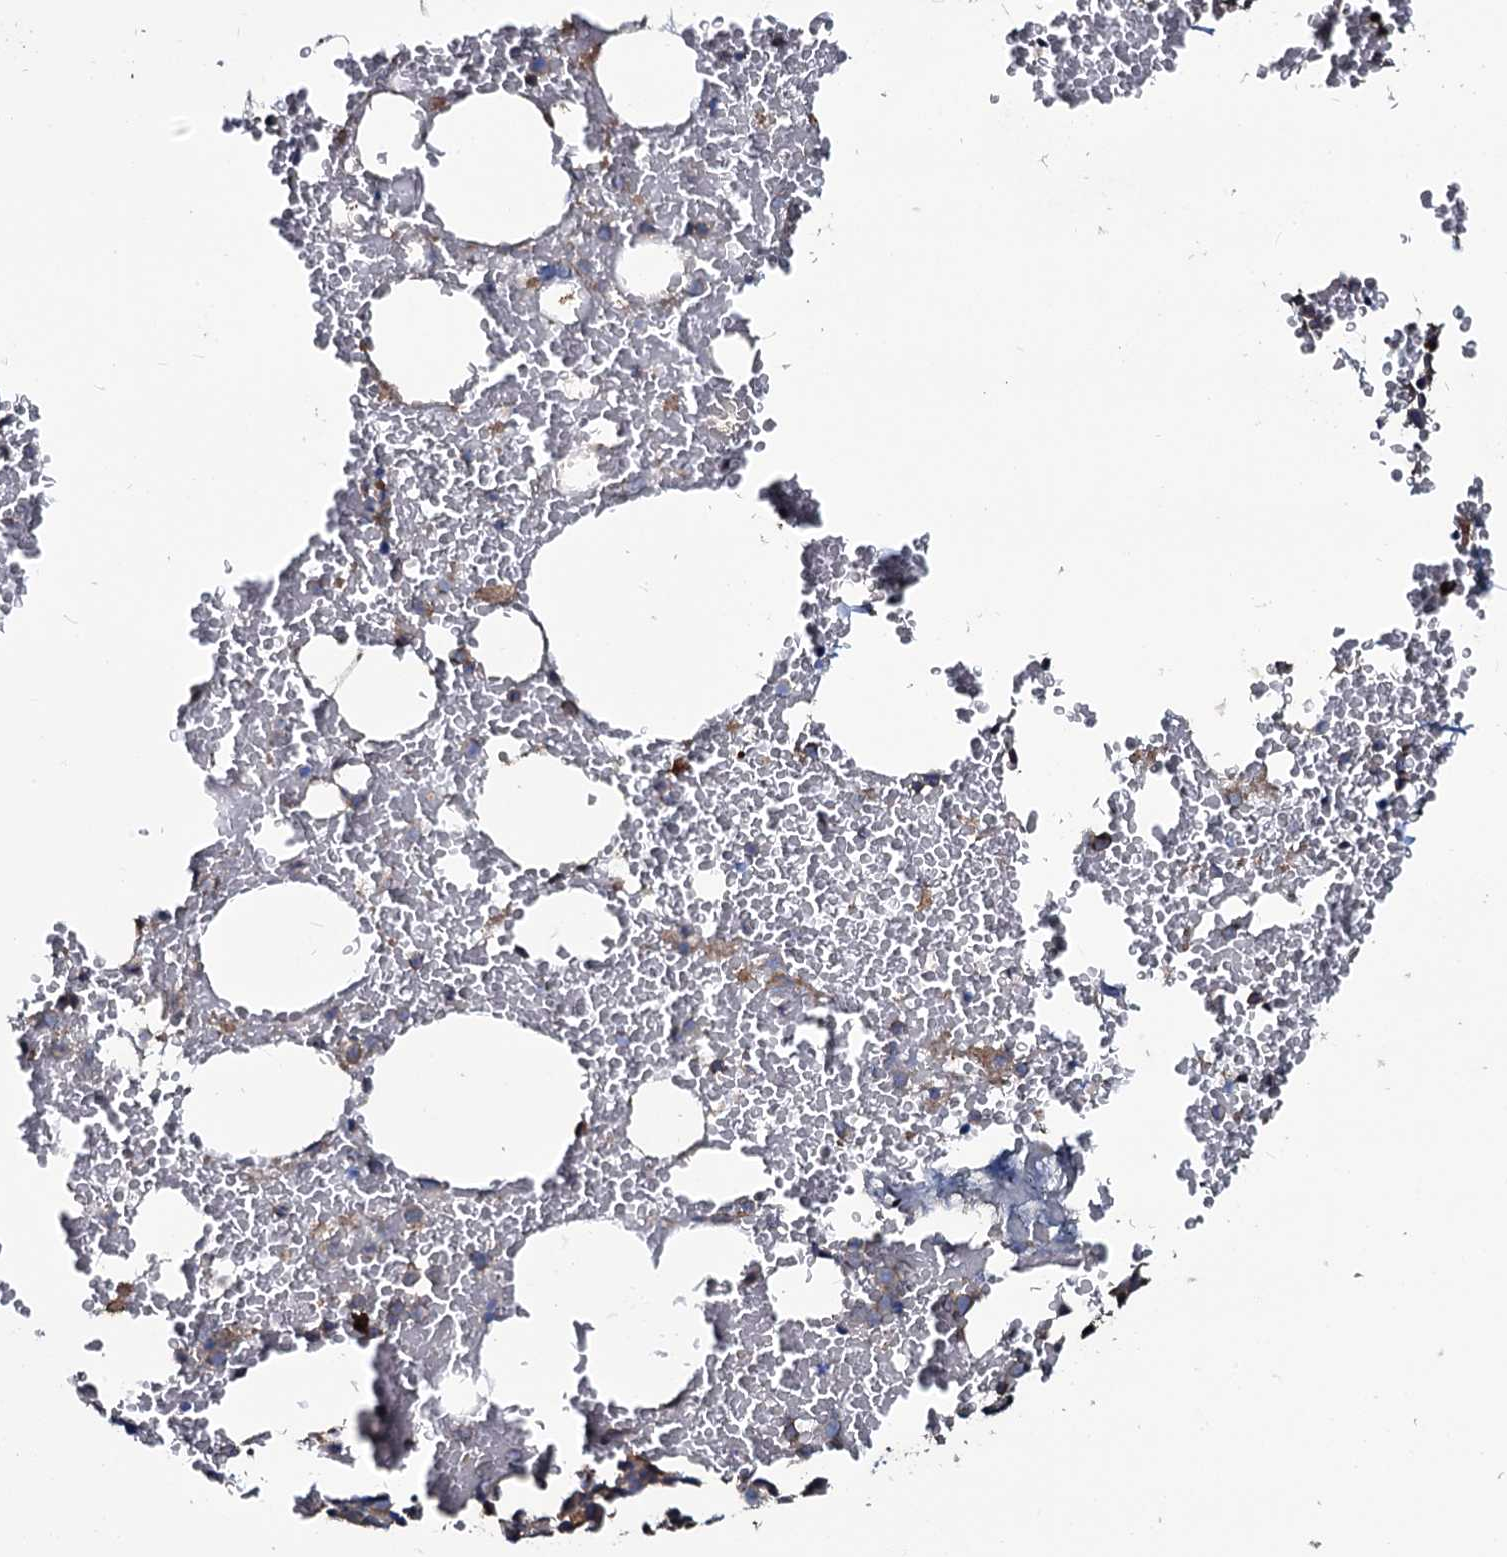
{"staining": {"intensity": "moderate", "quantity": "<25%", "location": "cytoplasmic/membranous"}, "tissue": "bone marrow", "cell_type": "Hematopoietic cells", "image_type": "normal", "snomed": [{"axis": "morphology", "description": "Normal tissue, NOS"}, {"axis": "morphology", "description": "Inflammation, NOS"}, {"axis": "topography", "description": "Bone marrow"}], "caption": "Immunohistochemistry (DAB) staining of benign bone marrow shows moderate cytoplasmic/membranous protein expression in about <25% of hematopoietic cells. (DAB IHC with brightfield microscopy, high magnification).", "gene": "USPL1", "patient": {"sex": "female", "age": 78}}